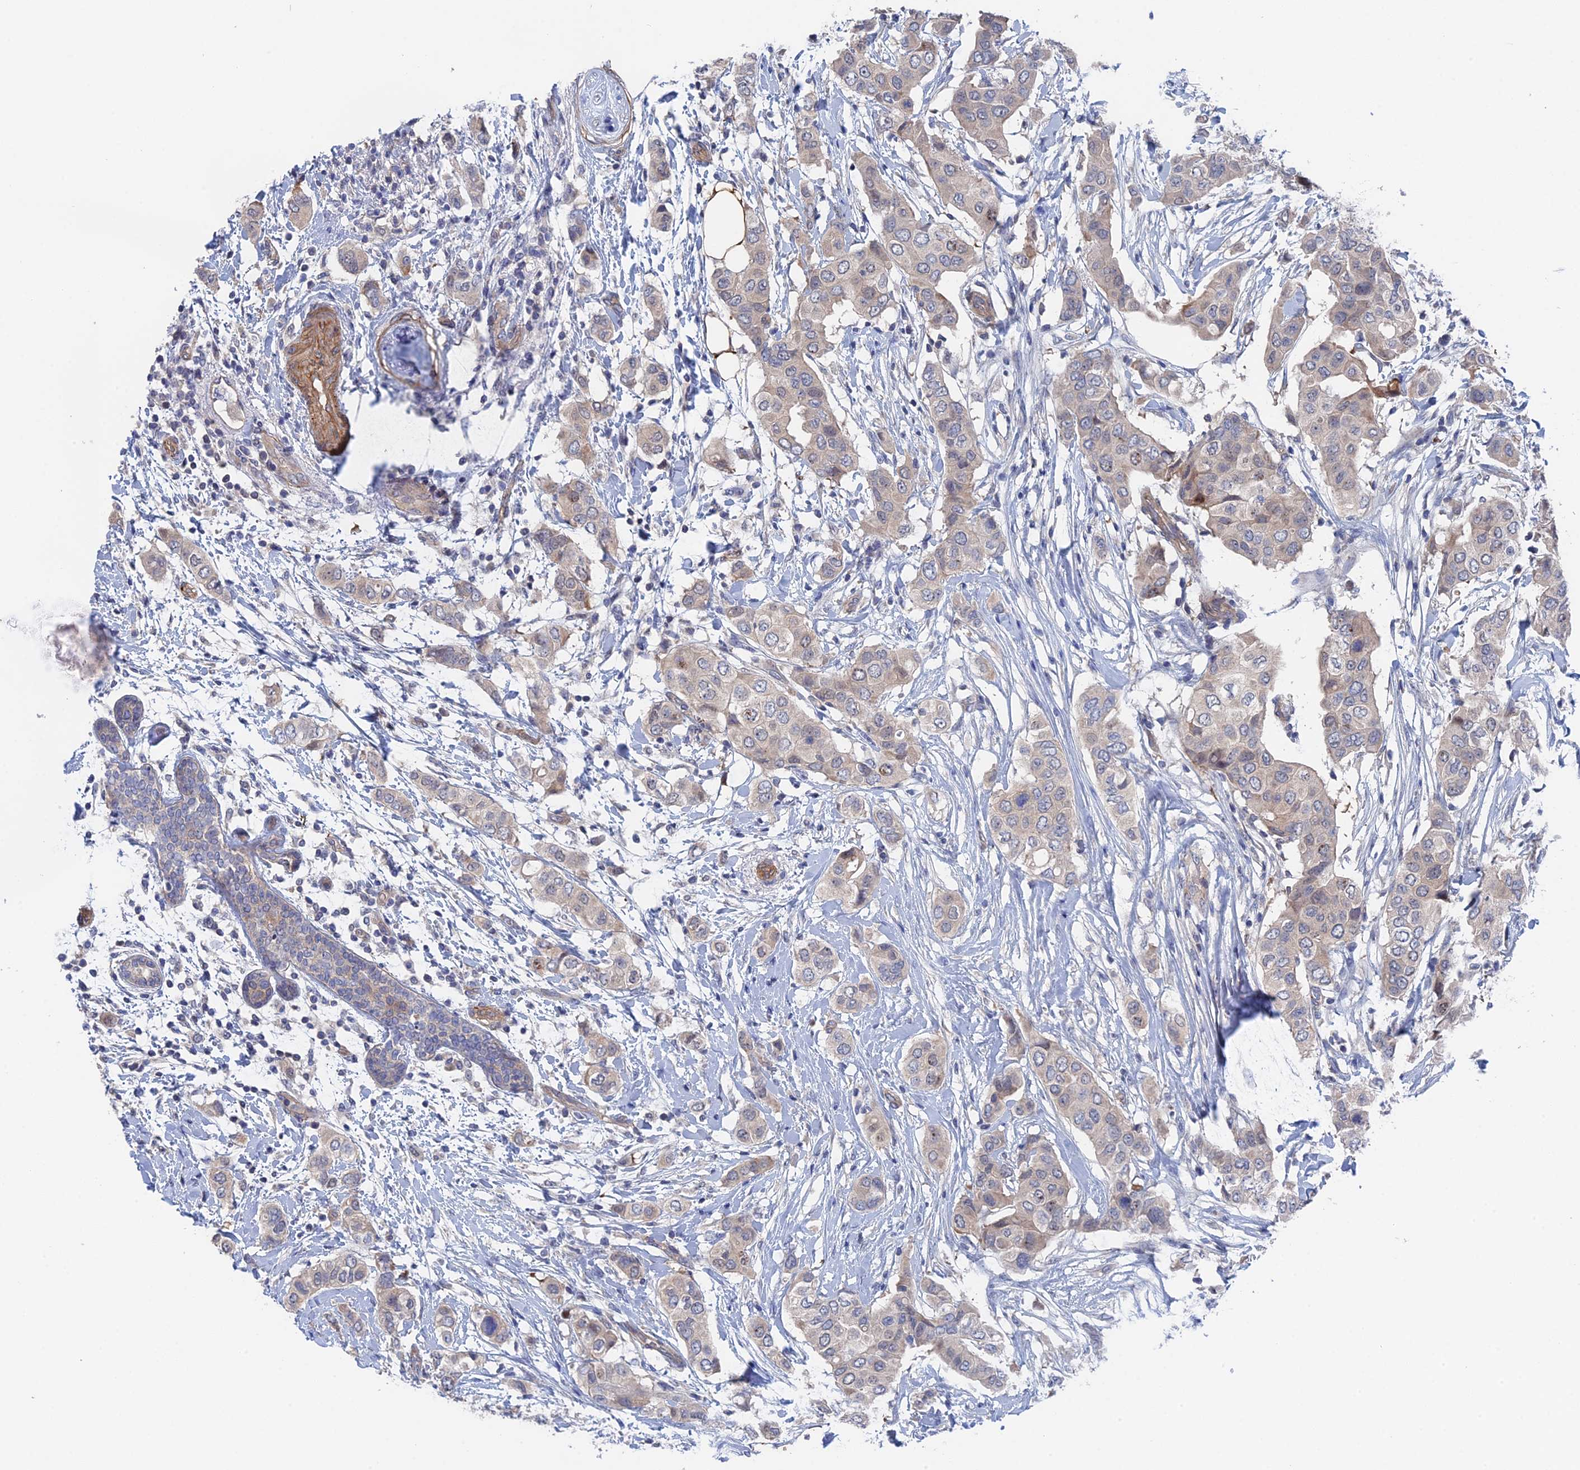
{"staining": {"intensity": "negative", "quantity": "none", "location": "none"}, "tissue": "breast cancer", "cell_type": "Tumor cells", "image_type": "cancer", "snomed": [{"axis": "morphology", "description": "Lobular carcinoma"}, {"axis": "topography", "description": "Breast"}], "caption": "High power microscopy photomicrograph of an immunohistochemistry (IHC) micrograph of lobular carcinoma (breast), revealing no significant staining in tumor cells.", "gene": "MTHFSD", "patient": {"sex": "female", "age": 51}}